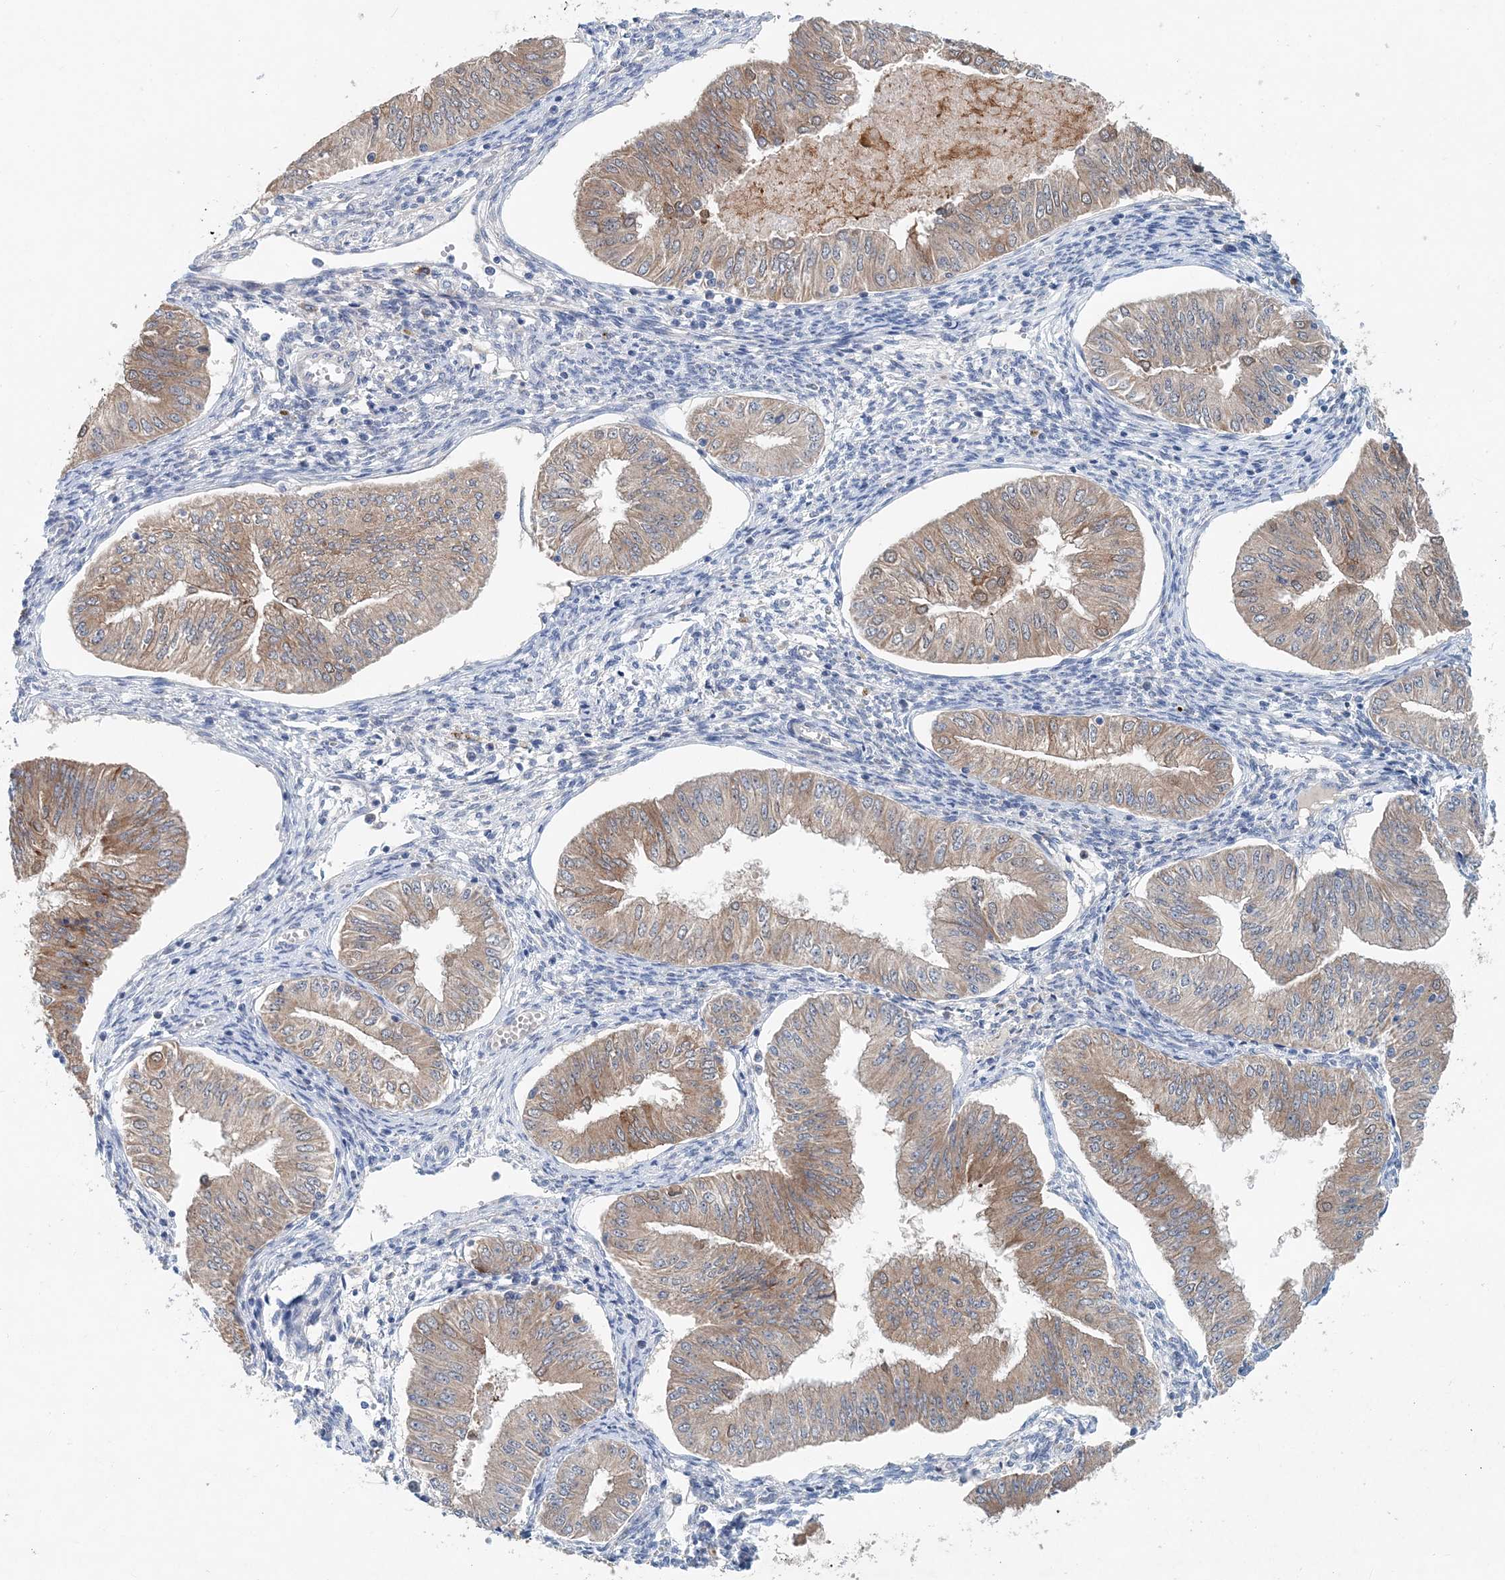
{"staining": {"intensity": "moderate", "quantity": ">75%", "location": "cytoplasmic/membranous"}, "tissue": "endometrial cancer", "cell_type": "Tumor cells", "image_type": "cancer", "snomed": [{"axis": "morphology", "description": "Normal tissue, NOS"}, {"axis": "morphology", "description": "Adenocarcinoma, NOS"}, {"axis": "topography", "description": "Endometrium"}], "caption": "A medium amount of moderate cytoplasmic/membranous positivity is appreciated in about >75% of tumor cells in endometrial cancer (adenocarcinoma) tissue.", "gene": "PFN2", "patient": {"sex": "female", "age": 53}}